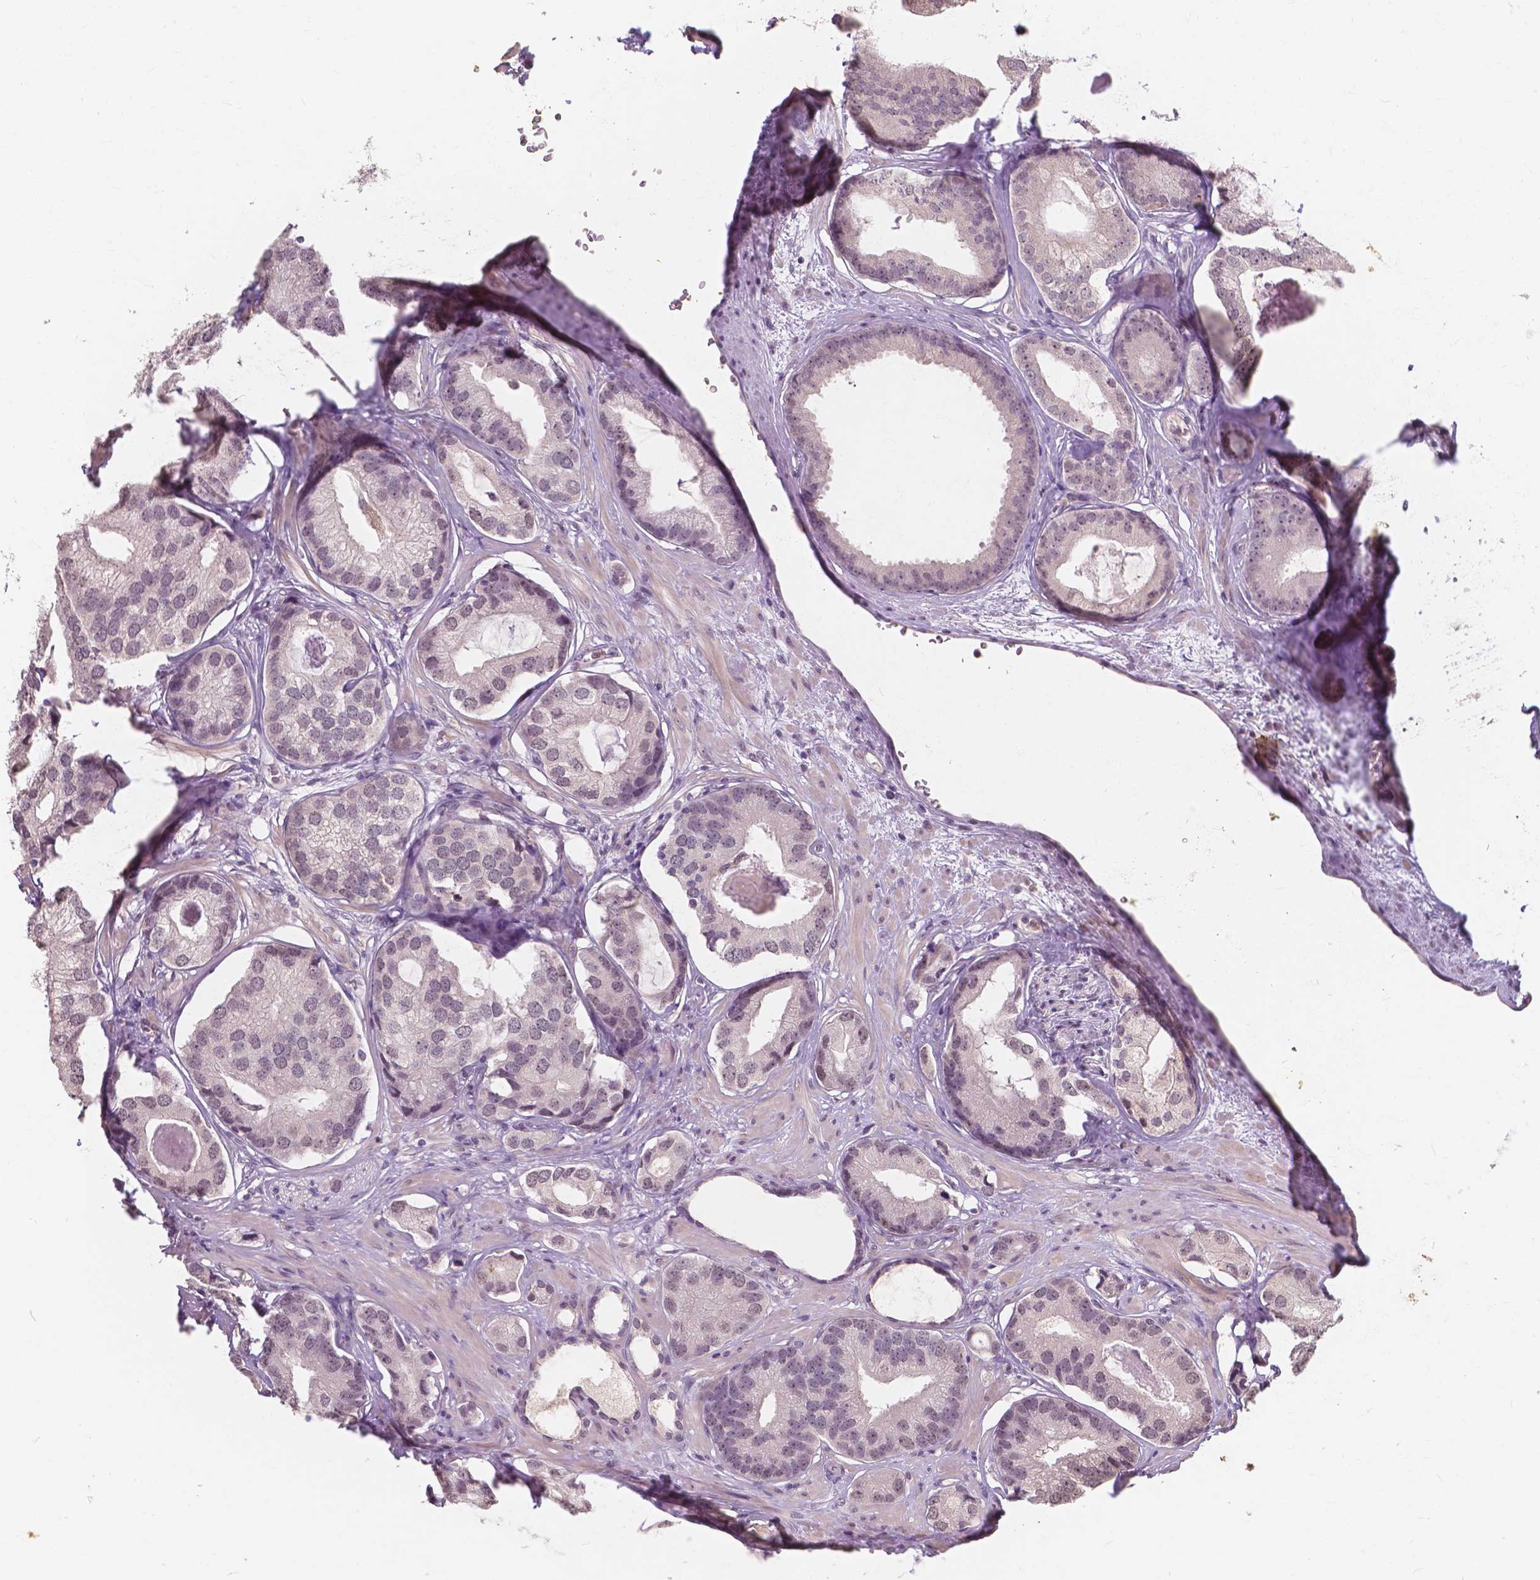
{"staining": {"intensity": "weak", "quantity": "<25%", "location": "nuclear"}, "tissue": "prostate cancer", "cell_type": "Tumor cells", "image_type": "cancer", "snomed": [{"axis": "morphology", "description": "Adenocarcinoma, Low grade"}, {"axis": "topography", "description": "Prostate"}], "caption": "IHC micrograph of low-grade adenocarcinoma (prostate) stained for a protein (brown), which exhibits no expression in tumor cells.", "gene": "NOLC1", "patient": {"sex": "male", "age": 61}}